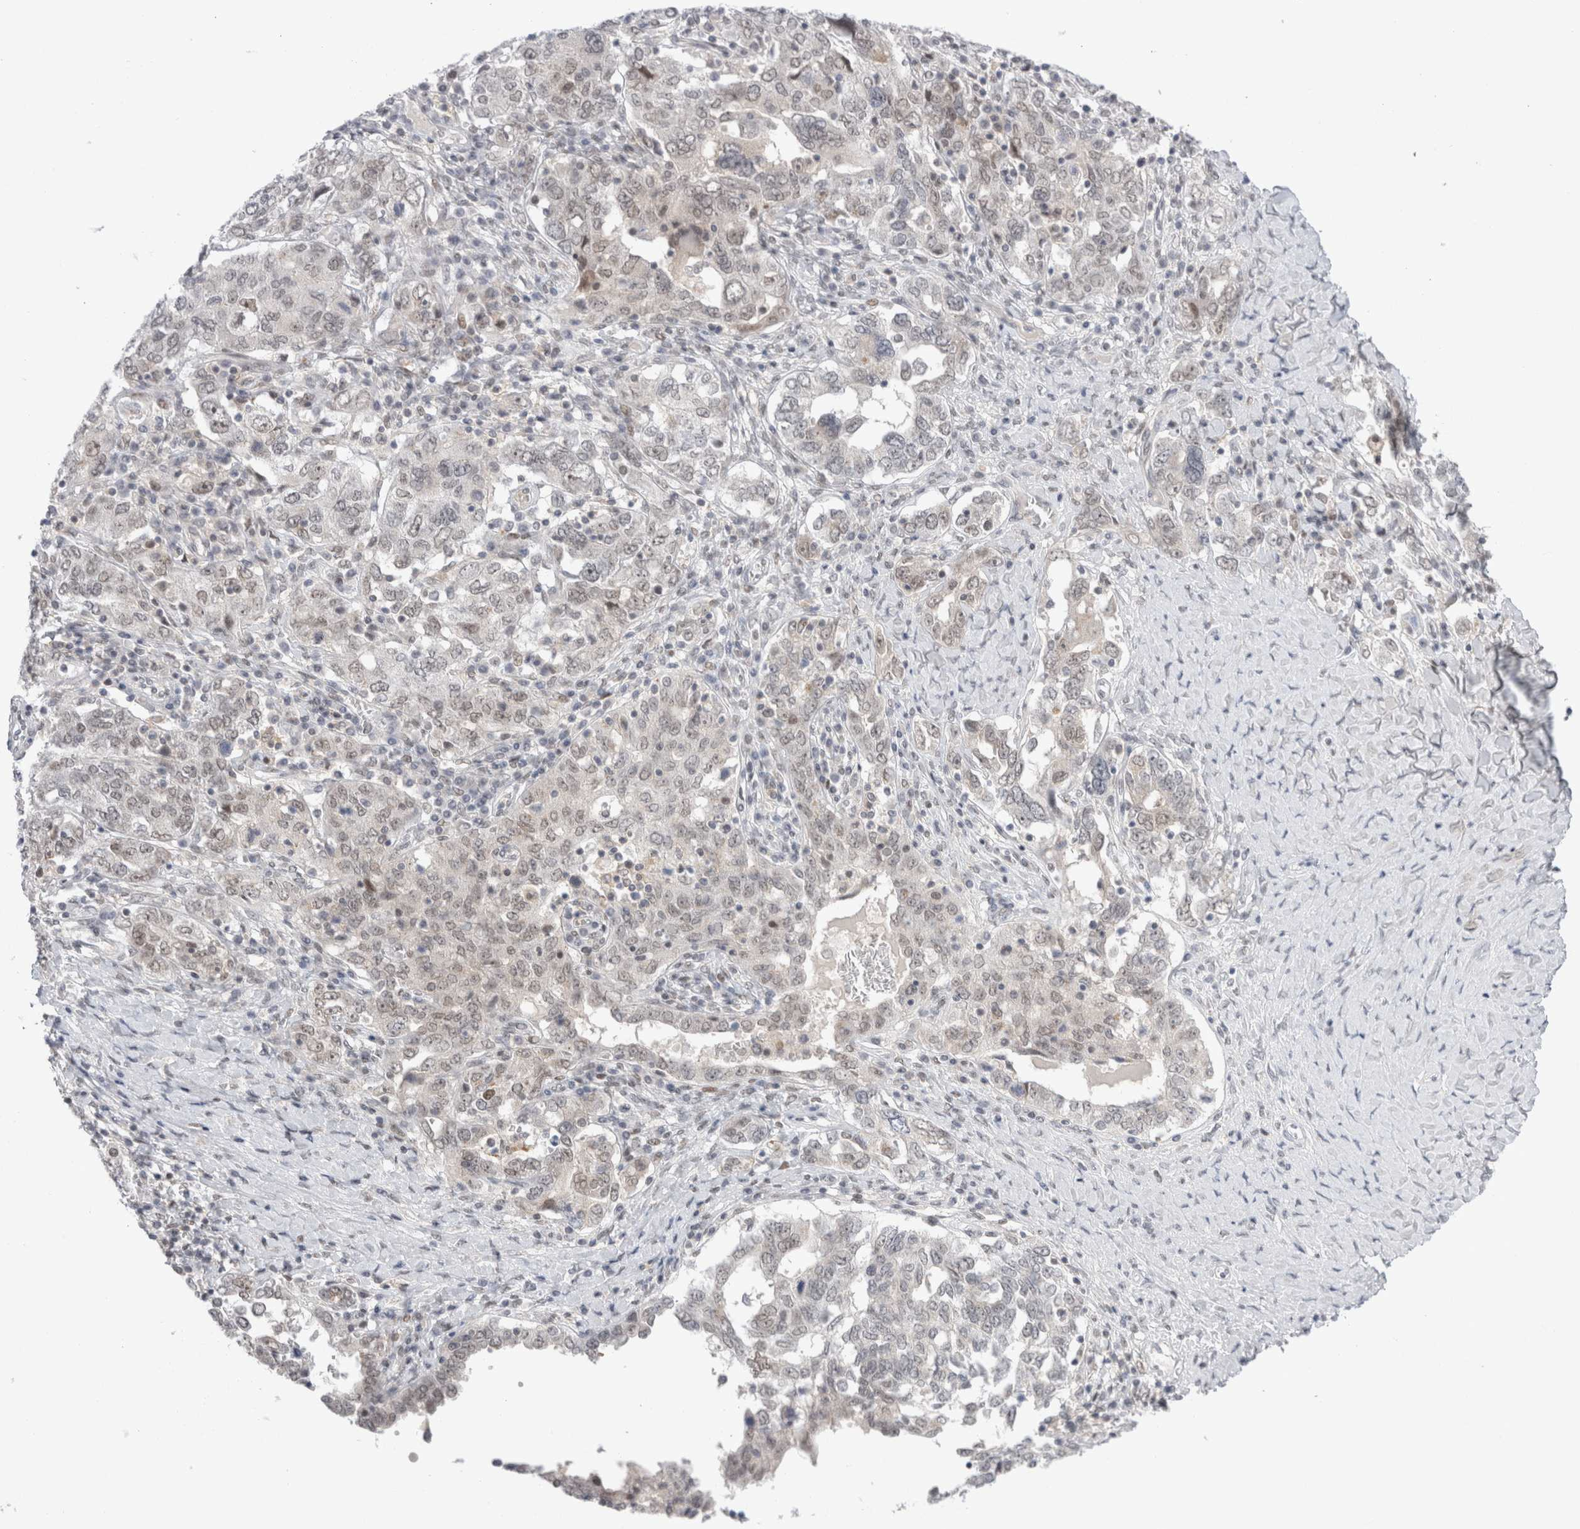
{"staining": {"intensity": "negative", "quantity": "none", "location": "none"}, "tissue": "ovarian cancer", "cell_type": "Tumor cells", "image_type": "cancer", "snomed": [{"axis": "morphology", "description": "Carcinoma, endometroid"}, {"axis": "topography", "description": "Ovary"}], "caption": "Tumor cells show no significant expression in ovarian endometroid carcinoma.", "gene": "CERS5", "patient": {"sex": "female", "age": 62}}